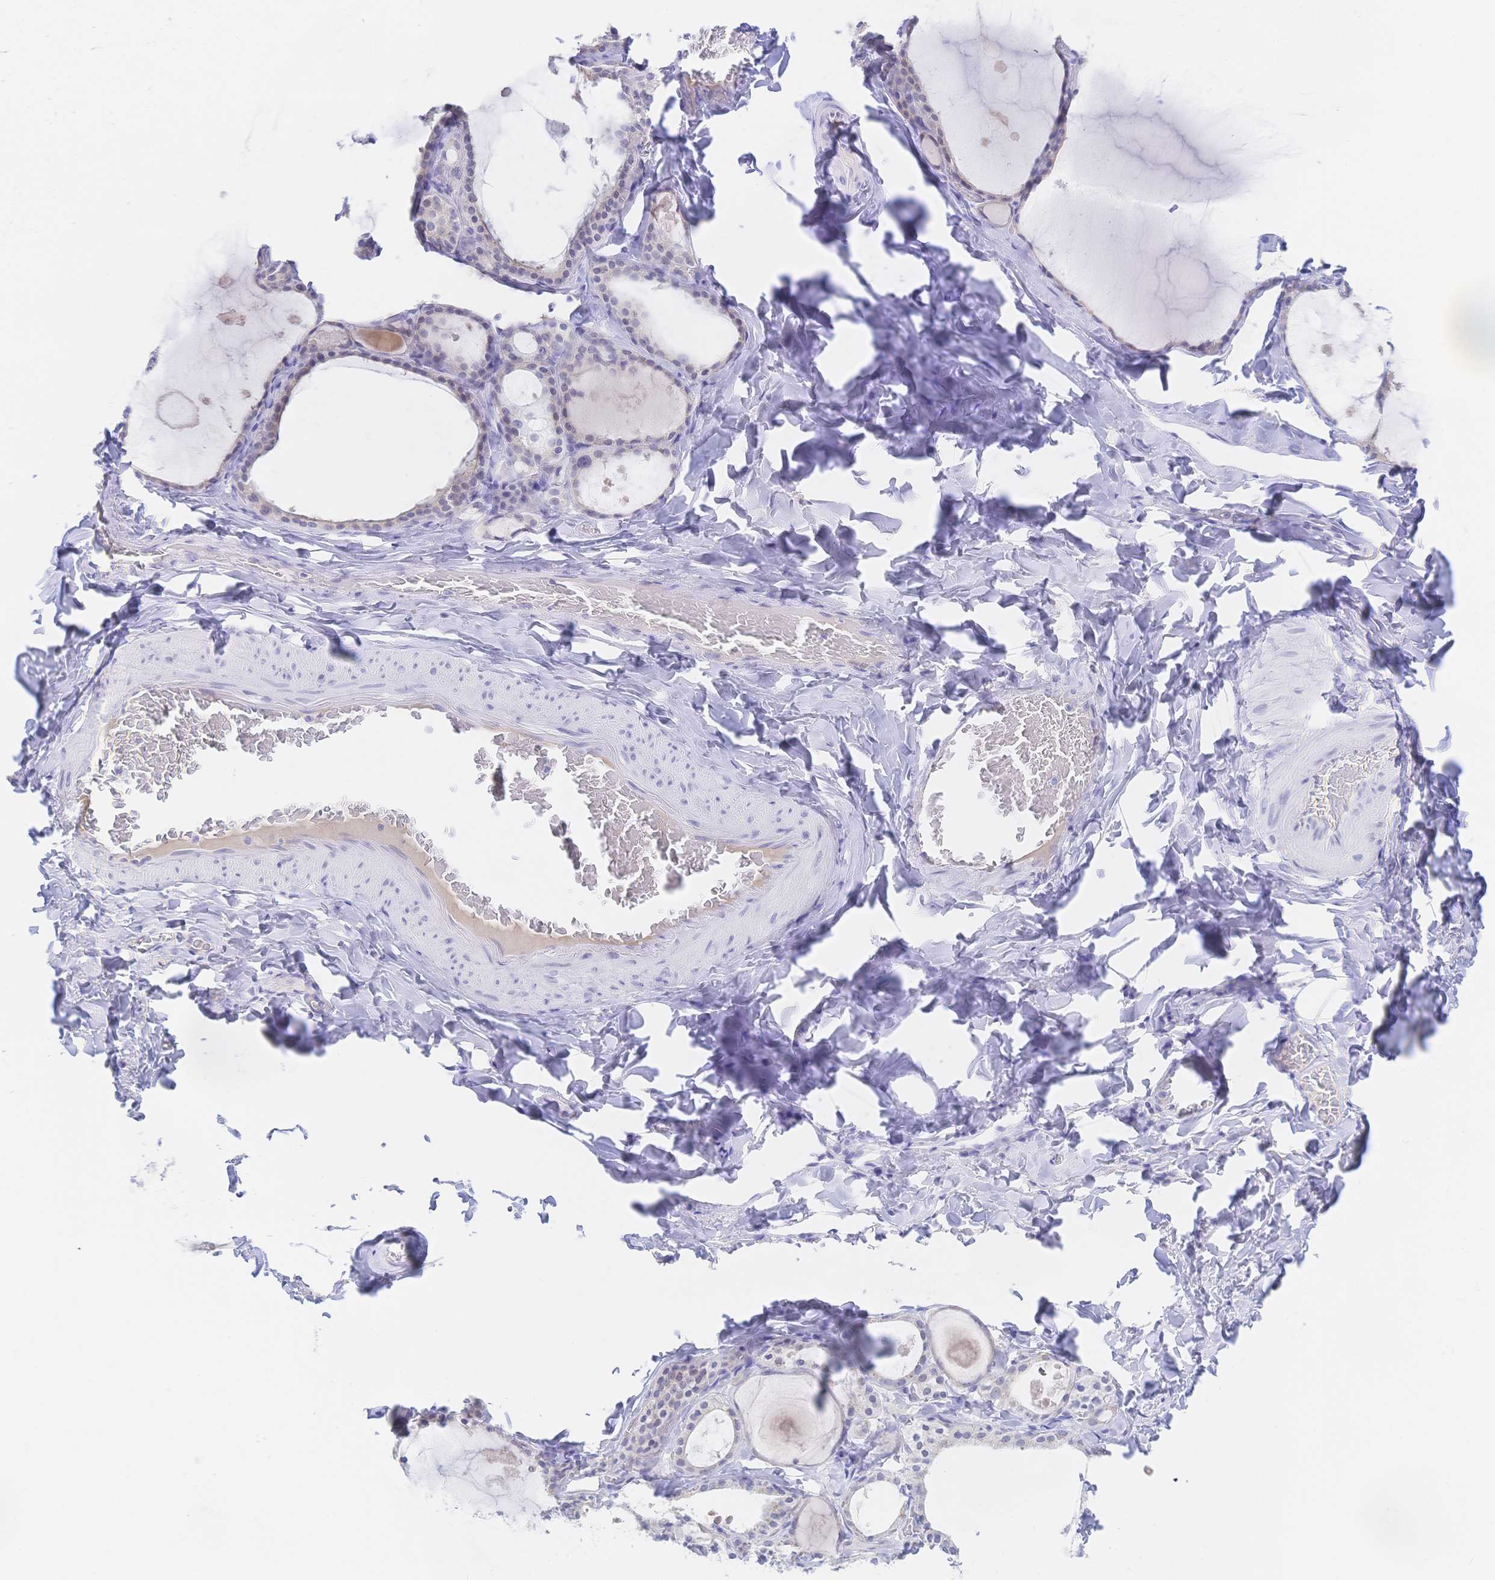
{"staining": {"intensity": "negative", "quantity": "none", "location": "none"}, "tissue": "thyroid gland", "cell_type": "Glandular cells", "image_type": "normal", "snomed": [{"axis": "morphology", "description": "Normal tissue, NOS"}, {"axis": "topography", "description": "Thyroid gland"}], "caption": "An immunohistochemistry histopathology image of normal thyroid gland is shown. There is no staining in glandular cells of thyroid gland. (Immunohistochemistry, brightfield microscopy, high magnification).", "gene": "SIAH3", "patient": {"sex": "male", "age": 56}}